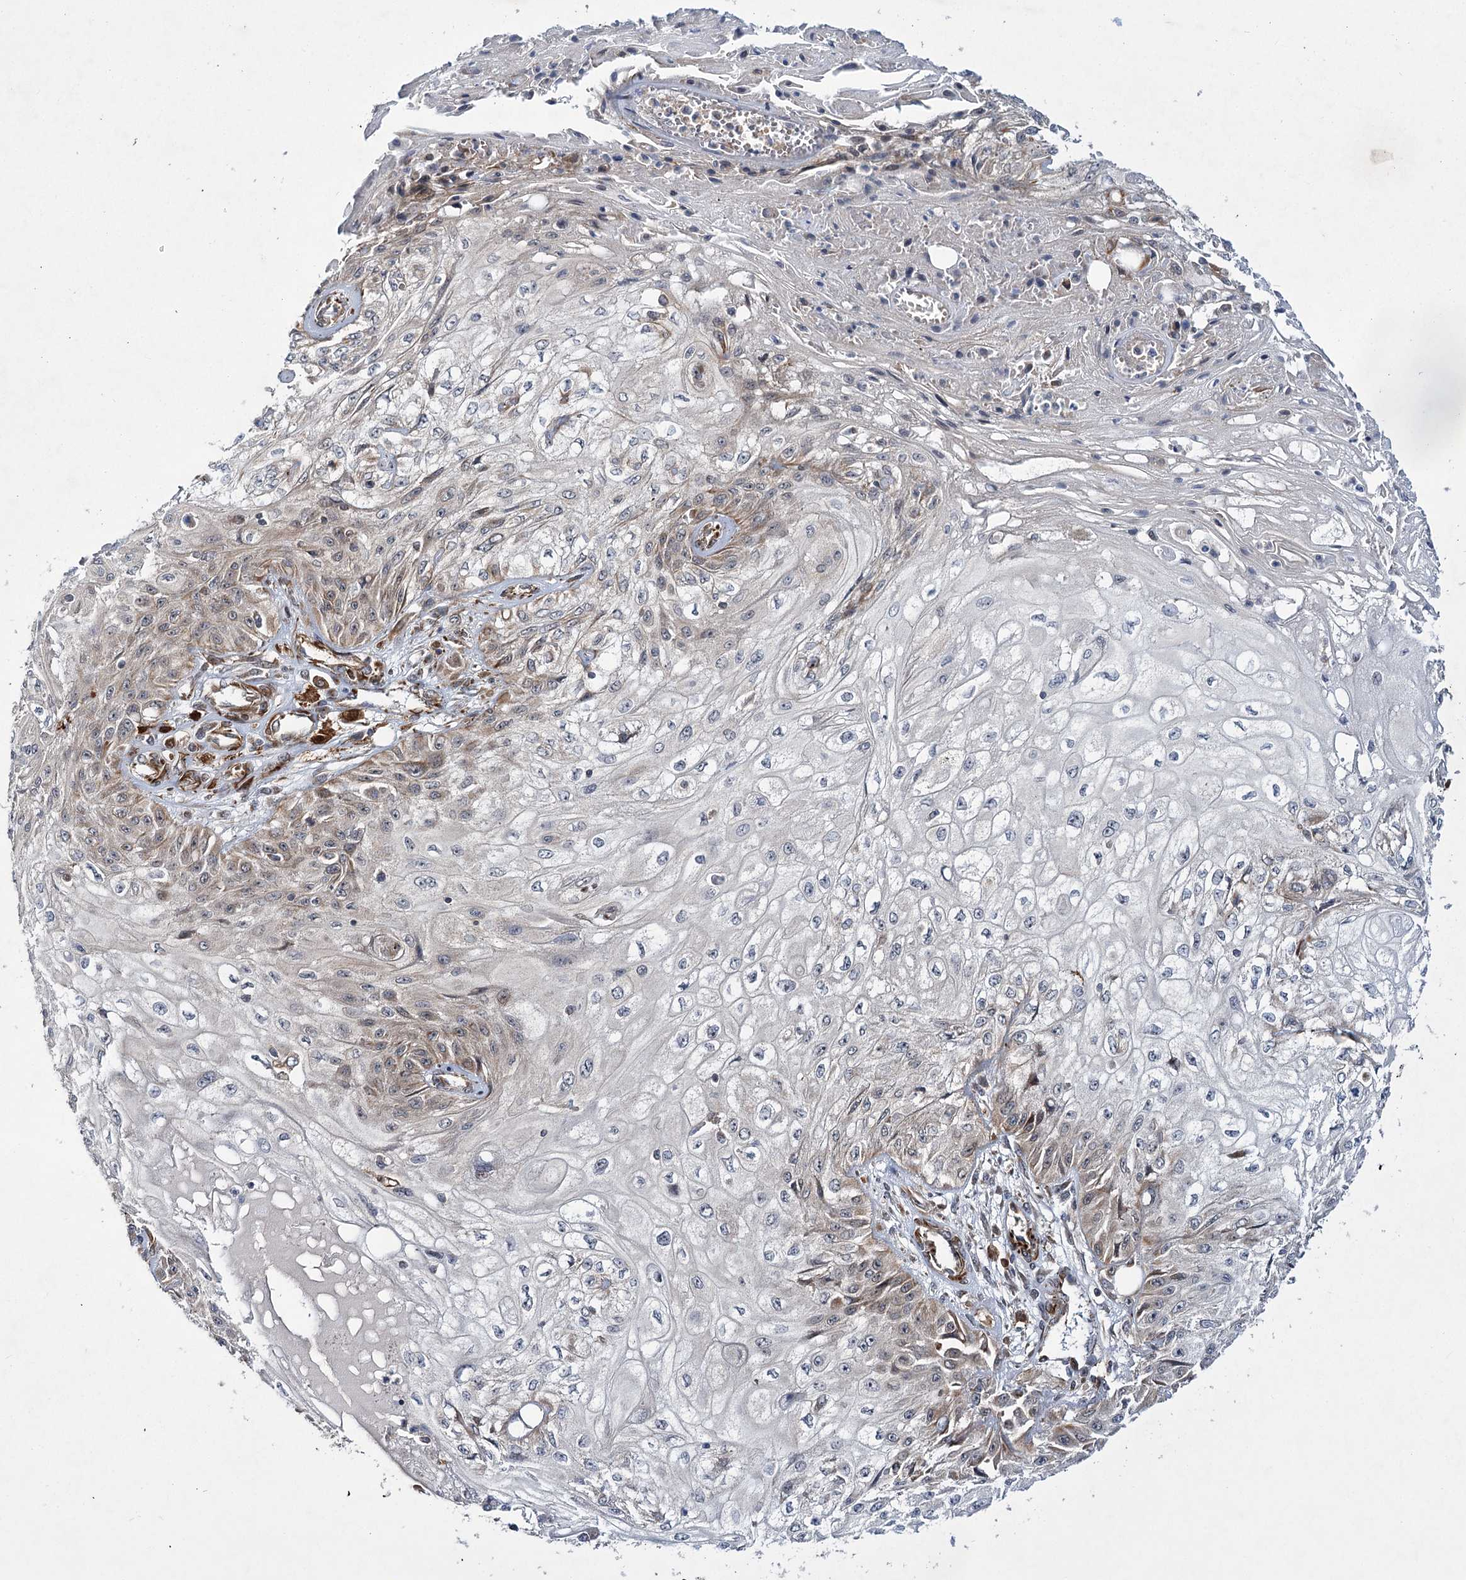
{"staining": {"intensity": "weak", "quantity": "25%-75%", "location": "cytoplasmic/membranous"}, "tissue": "skin cancer", "cell_type": "Tumor cells", "image_type": "cancer", "snomed": [{"axis": "morphology", "description": "Squamous cell carcinoma, NOS"}, {"axis": "morphology", "description": "Squamous cell carcinoma, metastatic, NOS"}, {"axis": "topography", "description": "Skin"}, {"axis": "topography", "description": "Lymph node"}], "caption": "This photomicrograph demonstrates metastatic squamous cell carcinoma (skin) stained with immunohistochemistry to label a protein in brown. The cytoplasmic/membranous of tumor cells show weak positivity for the protein. Nuclei are counter-stained blue.", "gene": "DPEP2", "patient": {"sex": "male", "age": 75}}